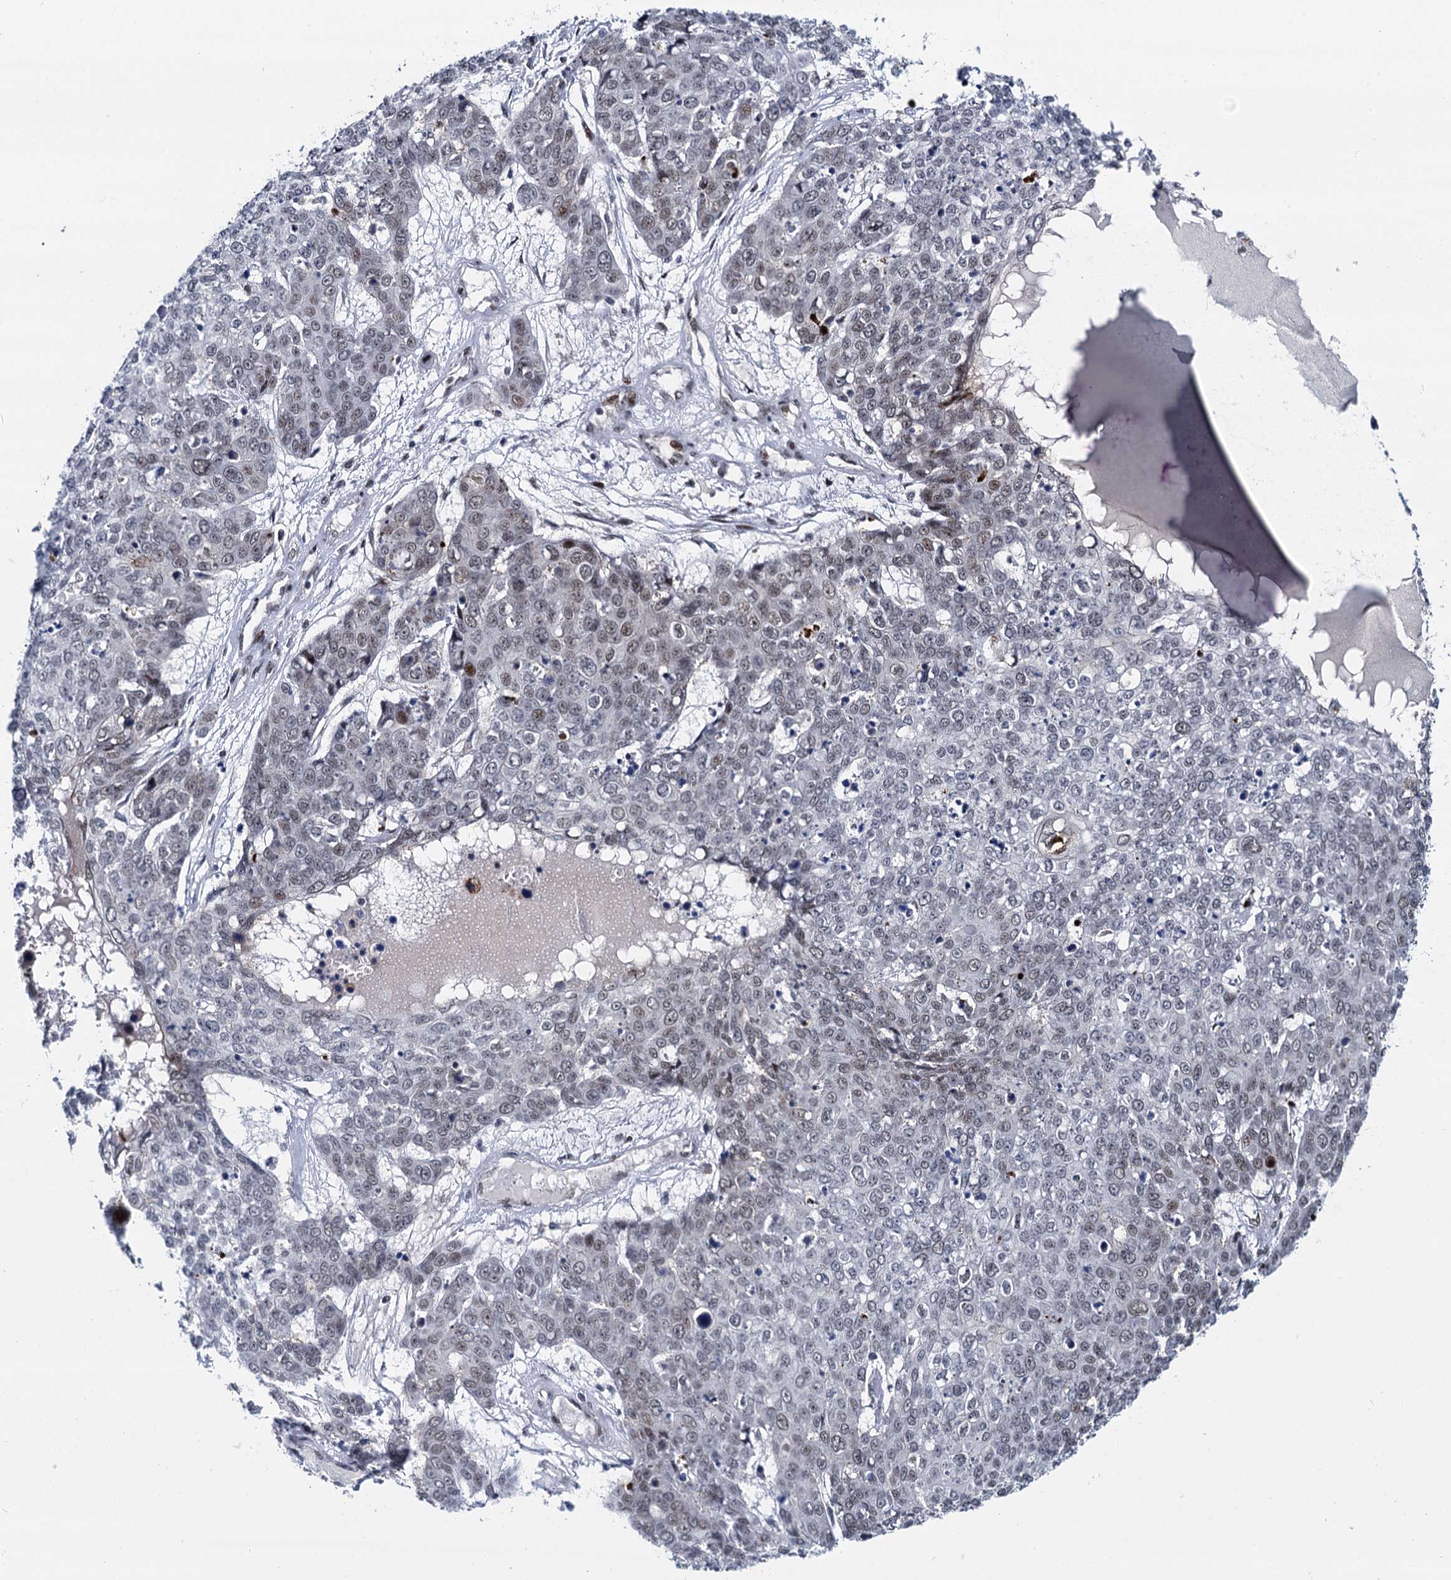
{"staining": {"intensity": "weak", "quantity": "25%-75%", "location": "nuclear"}, "tissue": "skin cancer", "cell_type": "Tumor cells", "image_type": "cancer", "snomed": [{"axis": "morphology", "description": "Squamous cell carcinoma, NOS"}, {"axis": "topography", "description": "Skin"}], "caption": "Brown immunohistochemical staining in skin squamous cell carcinoma exhibits weak nuclear staining in approximately 25%-75% of tumor cells. (DAB (3,3'-diaminobenzidine) IHC with brightfield microscopy, high magnification).", "gene": "RUFY2", "patient": {"sex": "male", "age": 71}}